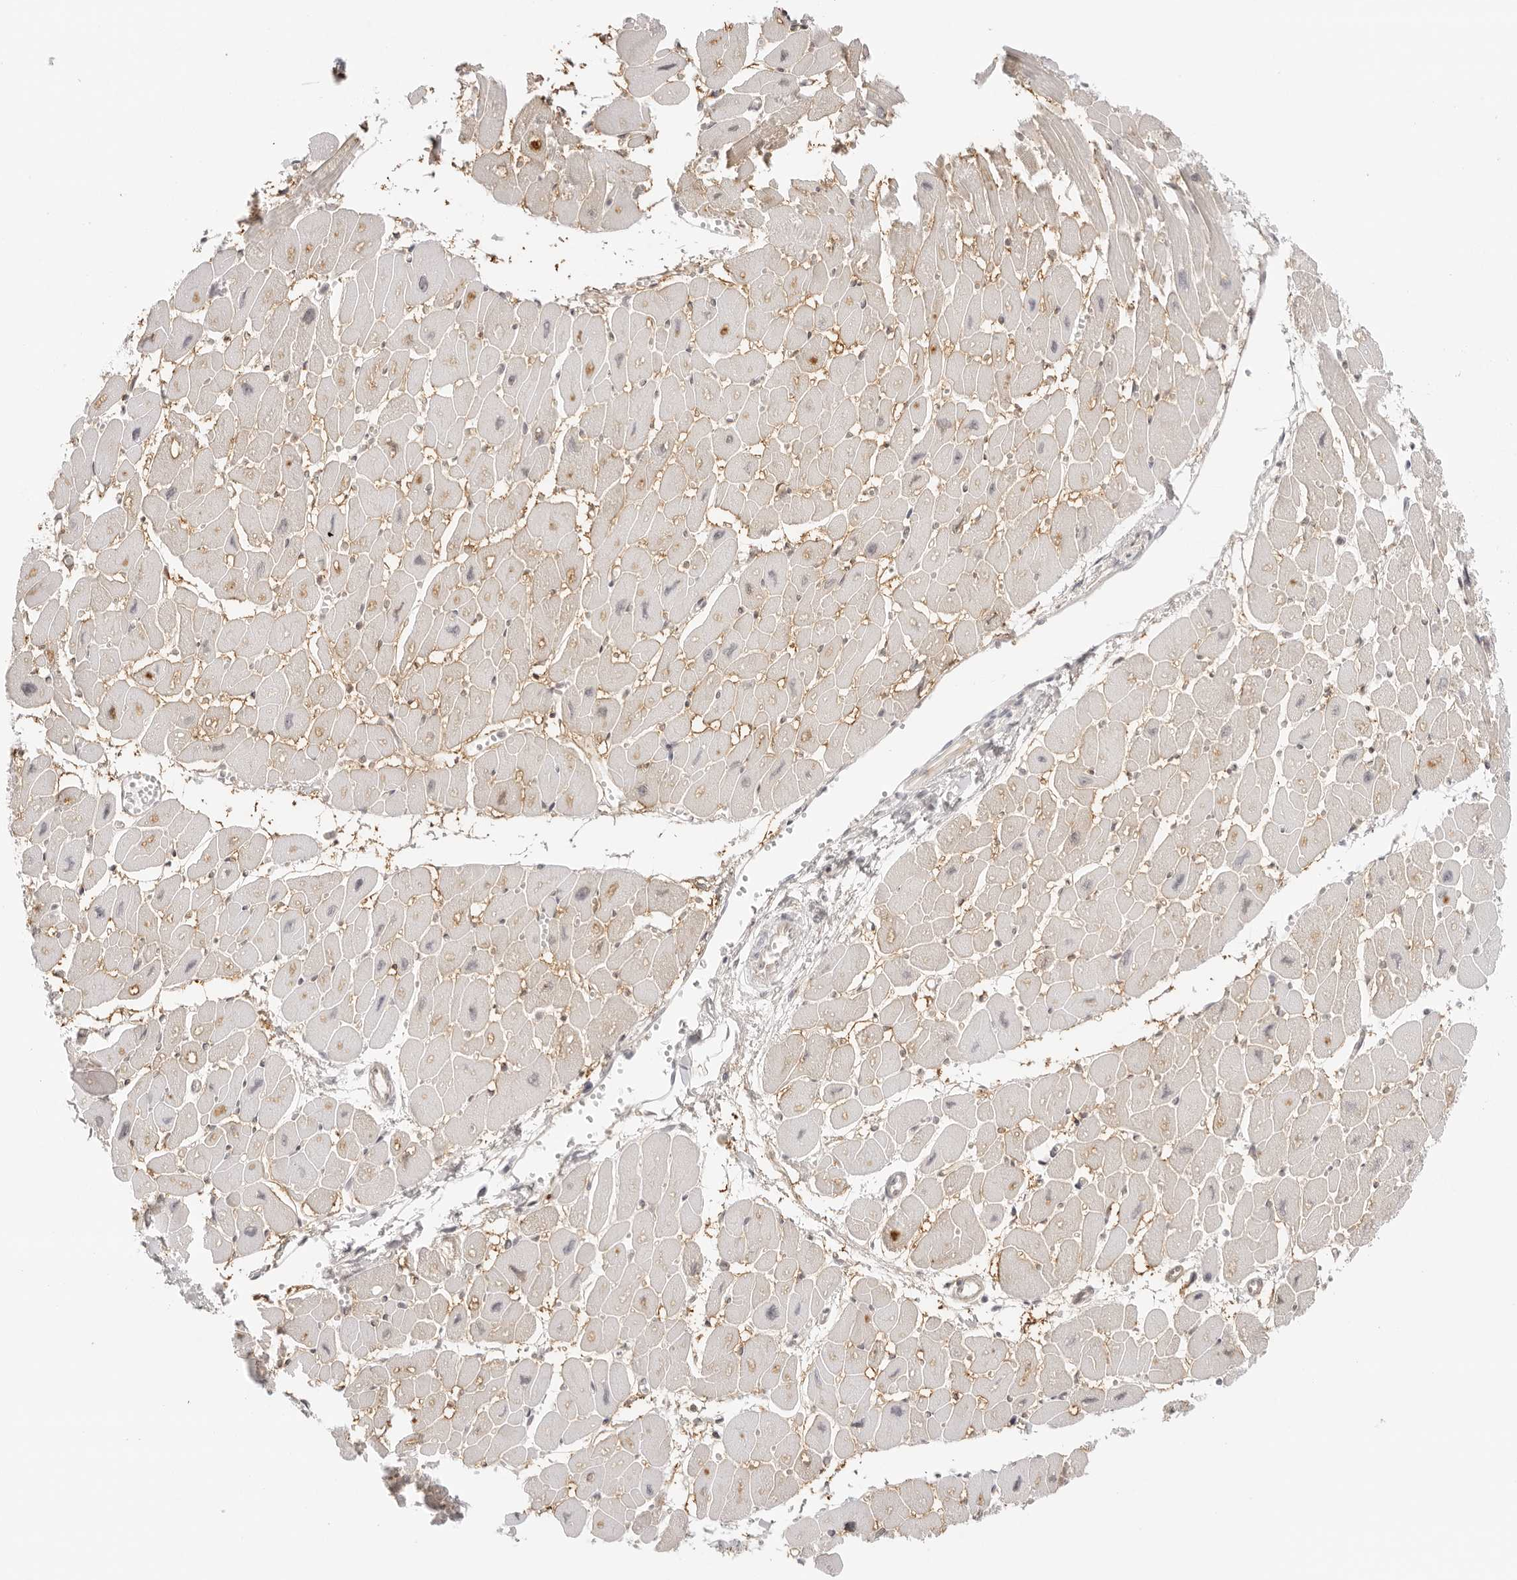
{"staining": {"intensity": "weak", "quantity": "<25%", "location": "cytoplasmic/membranous,nuclear"}, "tissue": "heart muscle", "cell_type": "Cardiomyocytes", "image_type": "normal", "snomed": [{"axis": "morphology", "description": "Normal tissue, NOS"}, {"axis": "topography", "description": "Heart"}], "caption": "Cardiomyocytes show no significant protein positivity in benign heart muscle. (DAB (3,3'-diaminobenzidine) immunohistochemistry (IHC) with hematoxylin counter stain).", "gene": "MED18", "patient": {"sex": "female", "age": 54}}